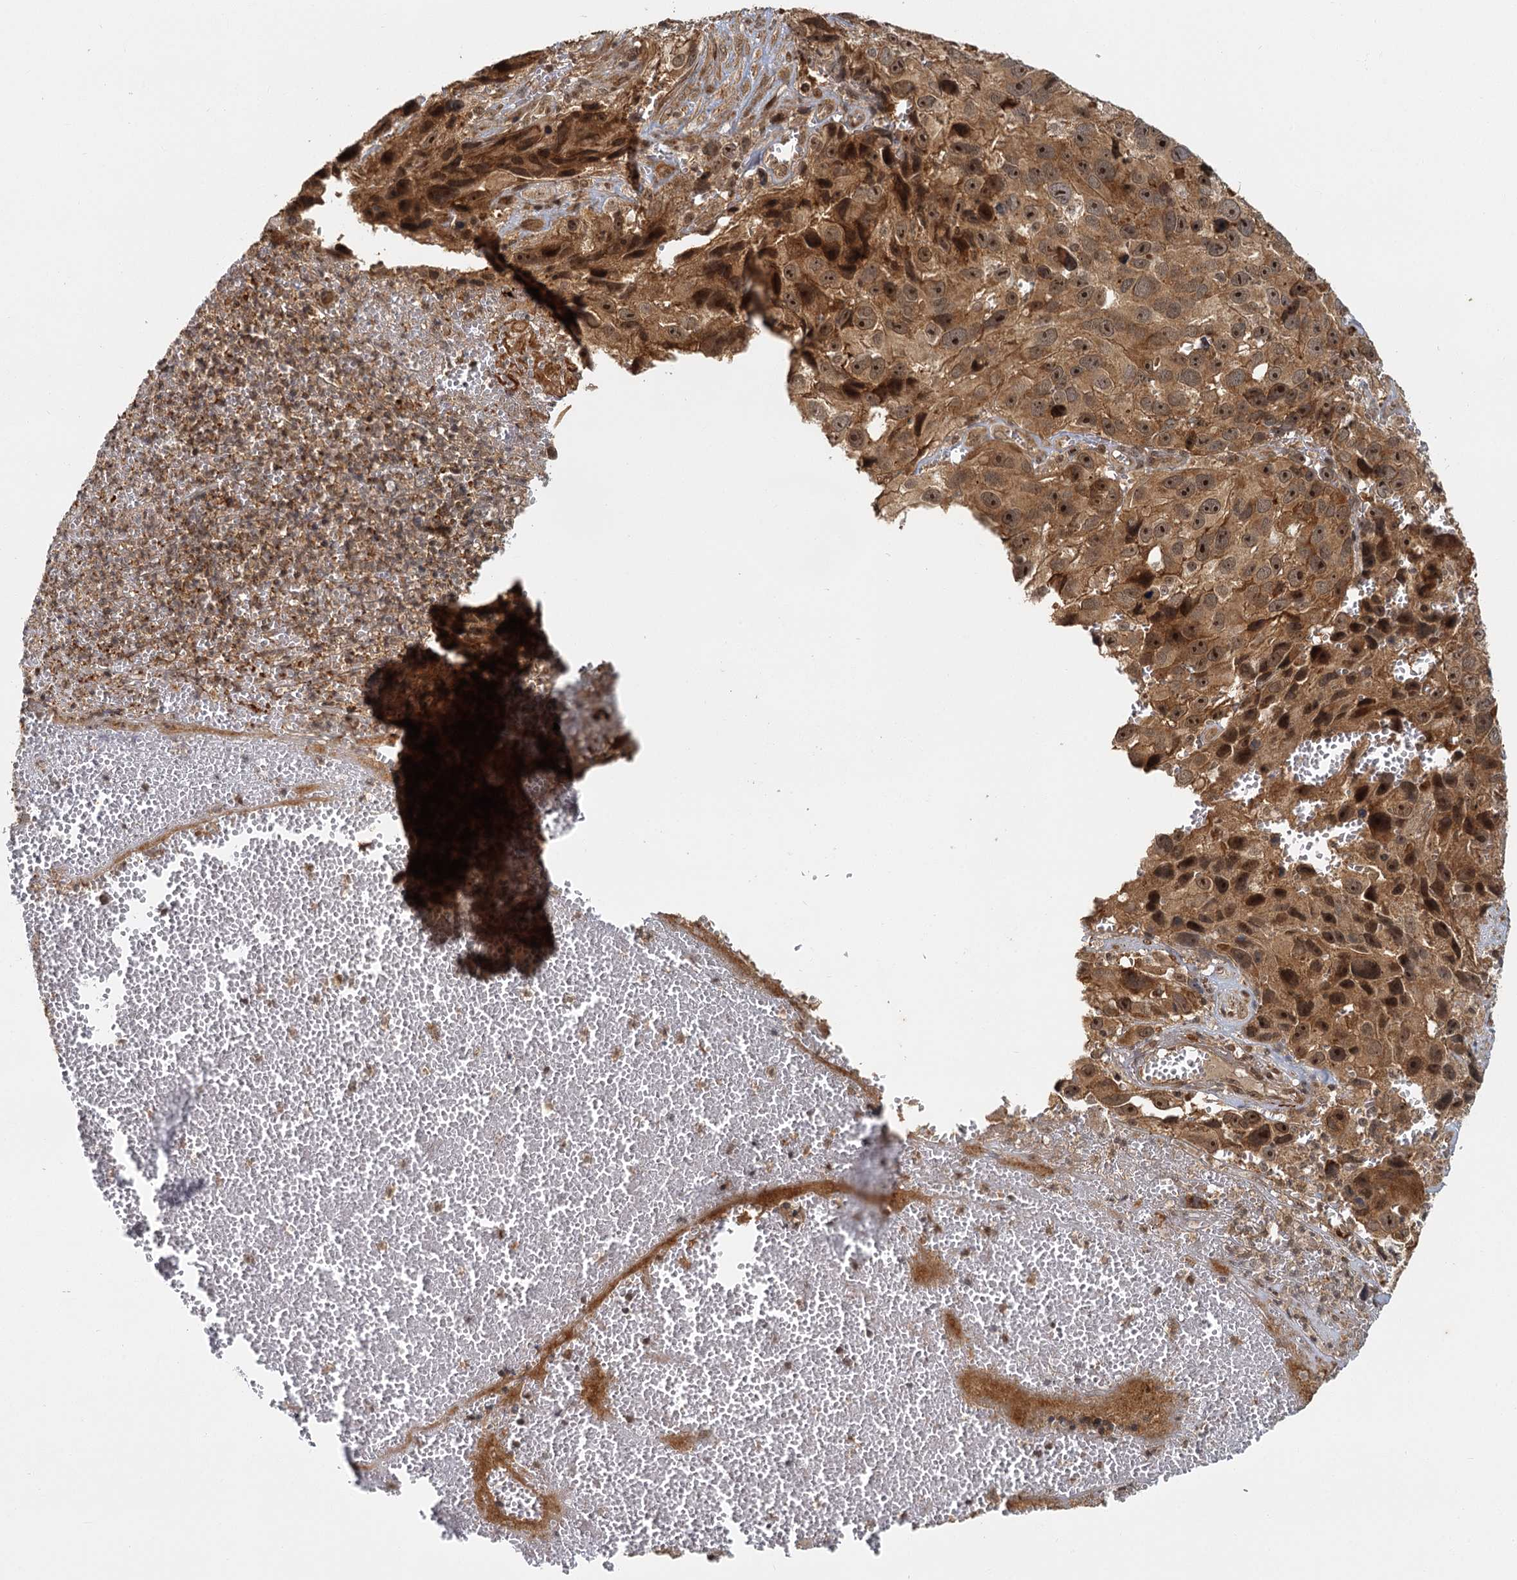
{"staining": {"intensity": "moderate", "quantity": ">75%", "location": "cytoplasmic/membranous,nuclear"}, "tissue": "melanoma", "cell_type": "Tumor cells", "image_type": "cancer", "snomed": [{"axis": "morphology", "description": "Malignant melanoma, NOS"}, {"axis": "topography", "description": "Skin"}], "caption": "Melanoma was stained to show a protein in brown. There is medium levels of moderate cytoplasmic/membranous and nuclear positivity in approximately >75% of tumor cells.", "gene": "ZNF549", "patient": {"sex": "male", "age": 84}}